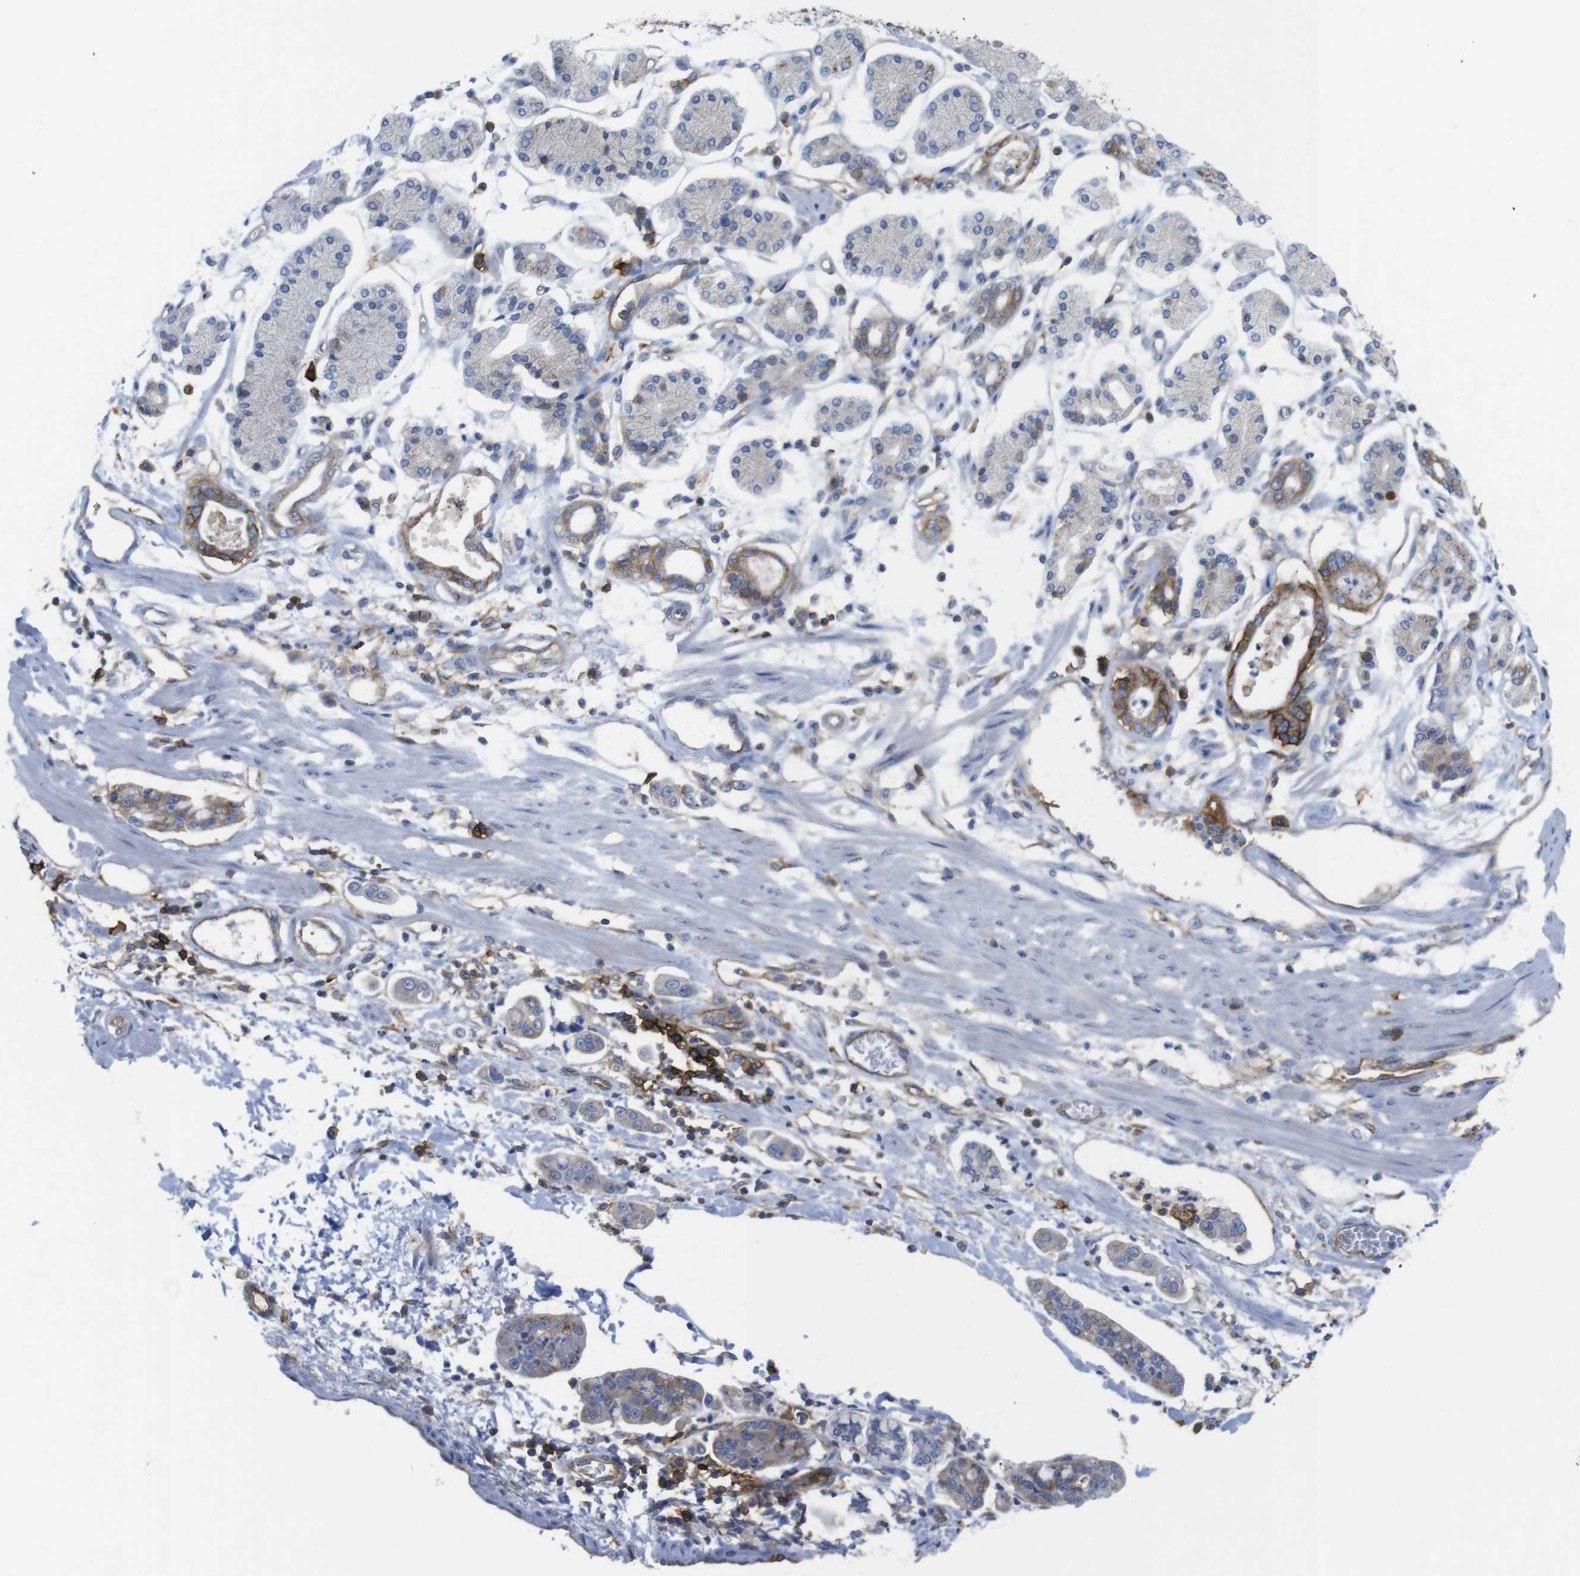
{"staining": {"intensity": "negative", "quantity": "none", "location": "none"}, "tissue": "stomach cancer", "cell_type": "Tumor cells", "image_type": "cancer", "snomed": [{"axis": "morphology", "description": "Adenocarcinoma, NOS"}, {"axis": "topography", "description": "Stomach"}], "caption": "Tumor cells show no significant protein expression in stomach cancer (adenocarcinoma).", "gene": "CCR6", "patient": {"sex": "male", "age": 76}}